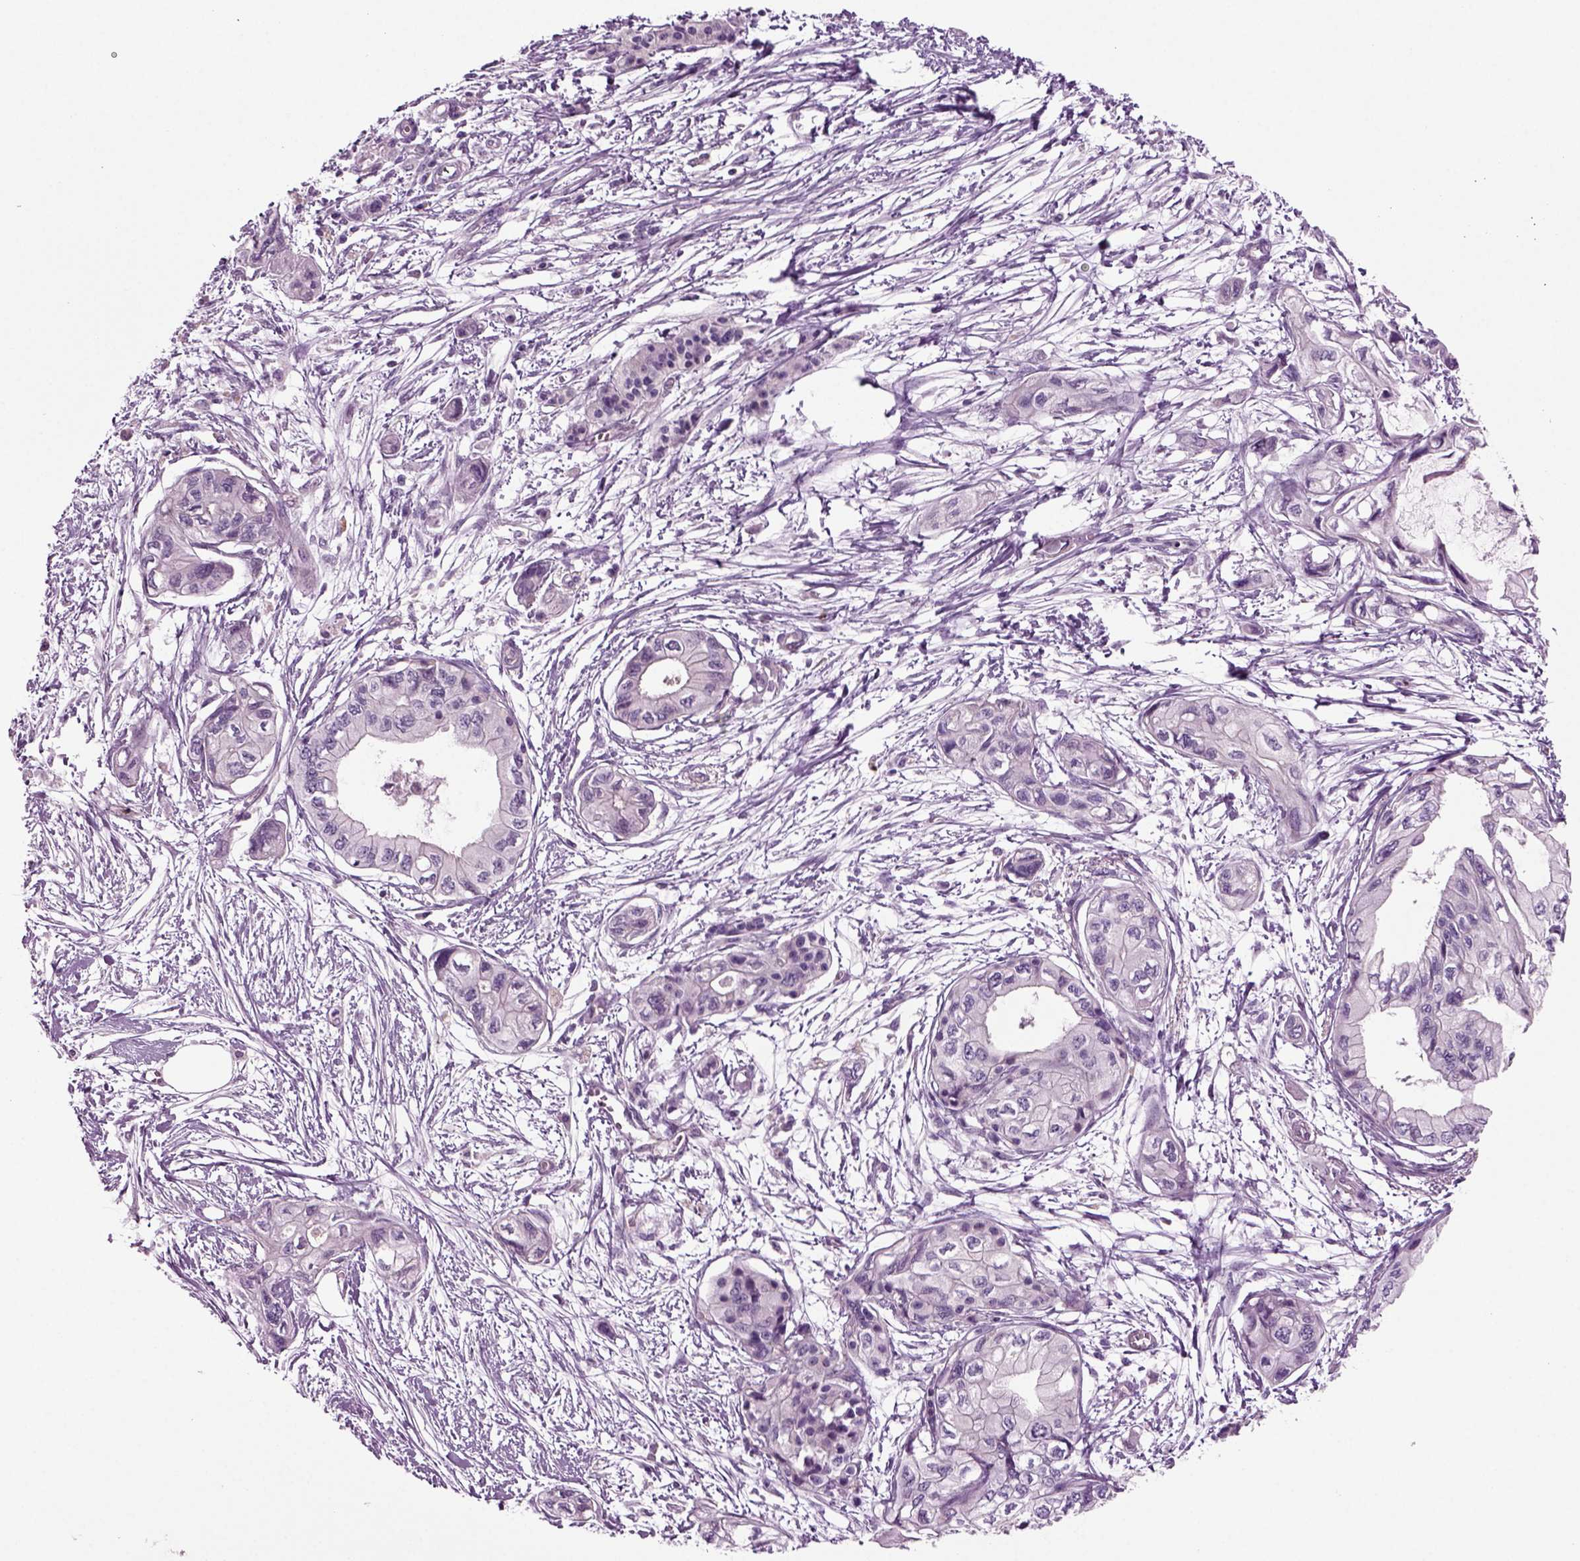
{"staining": {"intensity": "negative", "quantity": "none", "location": "none"}, "tissue": "pancreatic cancer", "cell_type": "Tumor cells", "image_type": "cancer", "snomed": [{"axis": "morphology", "description": "Adenocarcinoma, NOS"}, {"axis": "topography", "description": "Pancreas"}], "caption": "Photomicrograph shows no significant protein positivity in tumor cells of pancreatic cancer.", "gene": "COL9A2", "patient": {"sex": "female", "age": 76}}